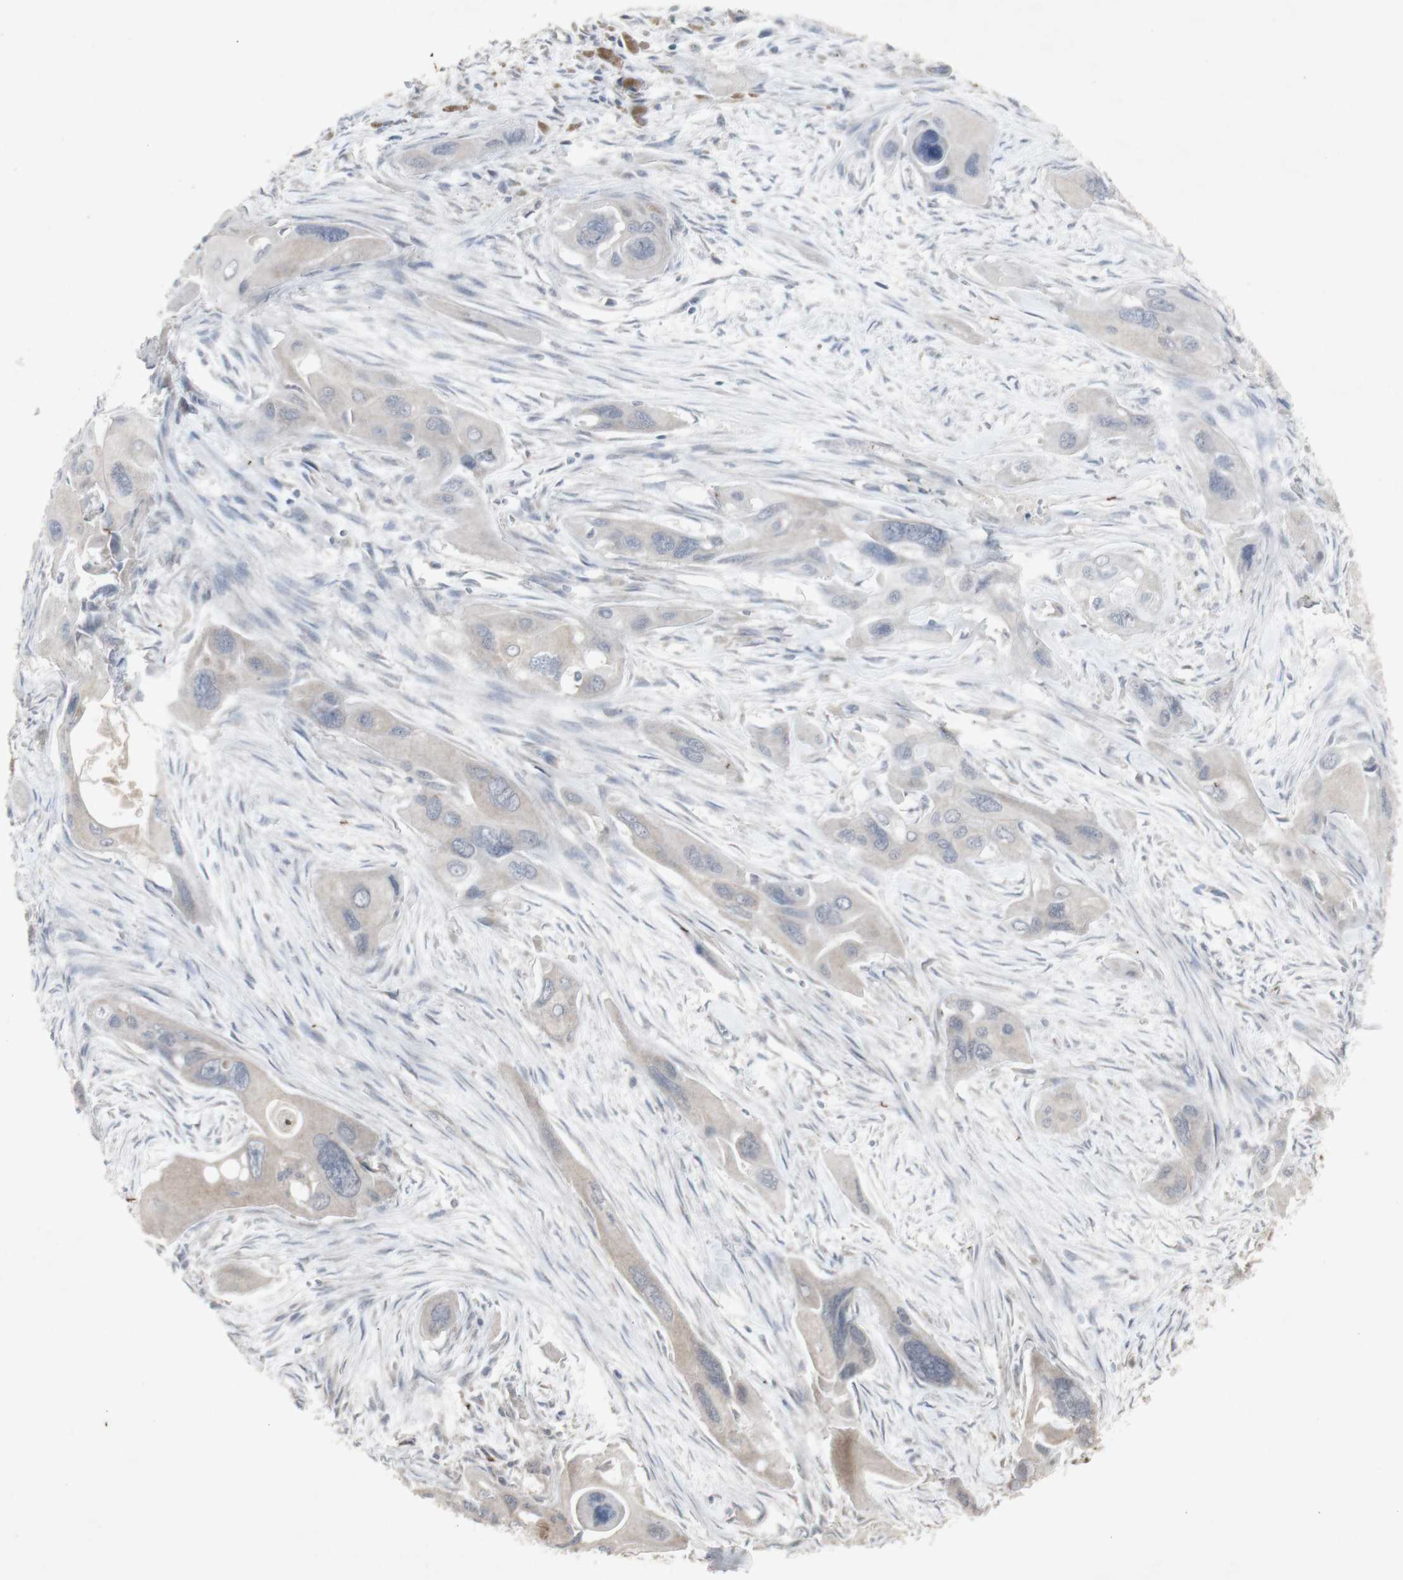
{"staining": {"intensity": "weak", "quantity": ">75%", "location": "cytoplasmic/membranous"}, "tissue": "pancreatic cancer", "cell_type": "Tumor cells", "image_type": "cancer", "snomed": [{"axis": "morphology", "description": "Adenocarcinoma, NOS"}, {"axis": "topography", "description": "Pancreas"}], "caption": "Immunohistochemistry (IHC) of adenocarcinoma (pancreatic) displays low levels of weak cytoplasmic/membranous expression in approximately >75% of tumor cells.", "gene": "INS", "patient": {"sex": "male", "age": 73}}